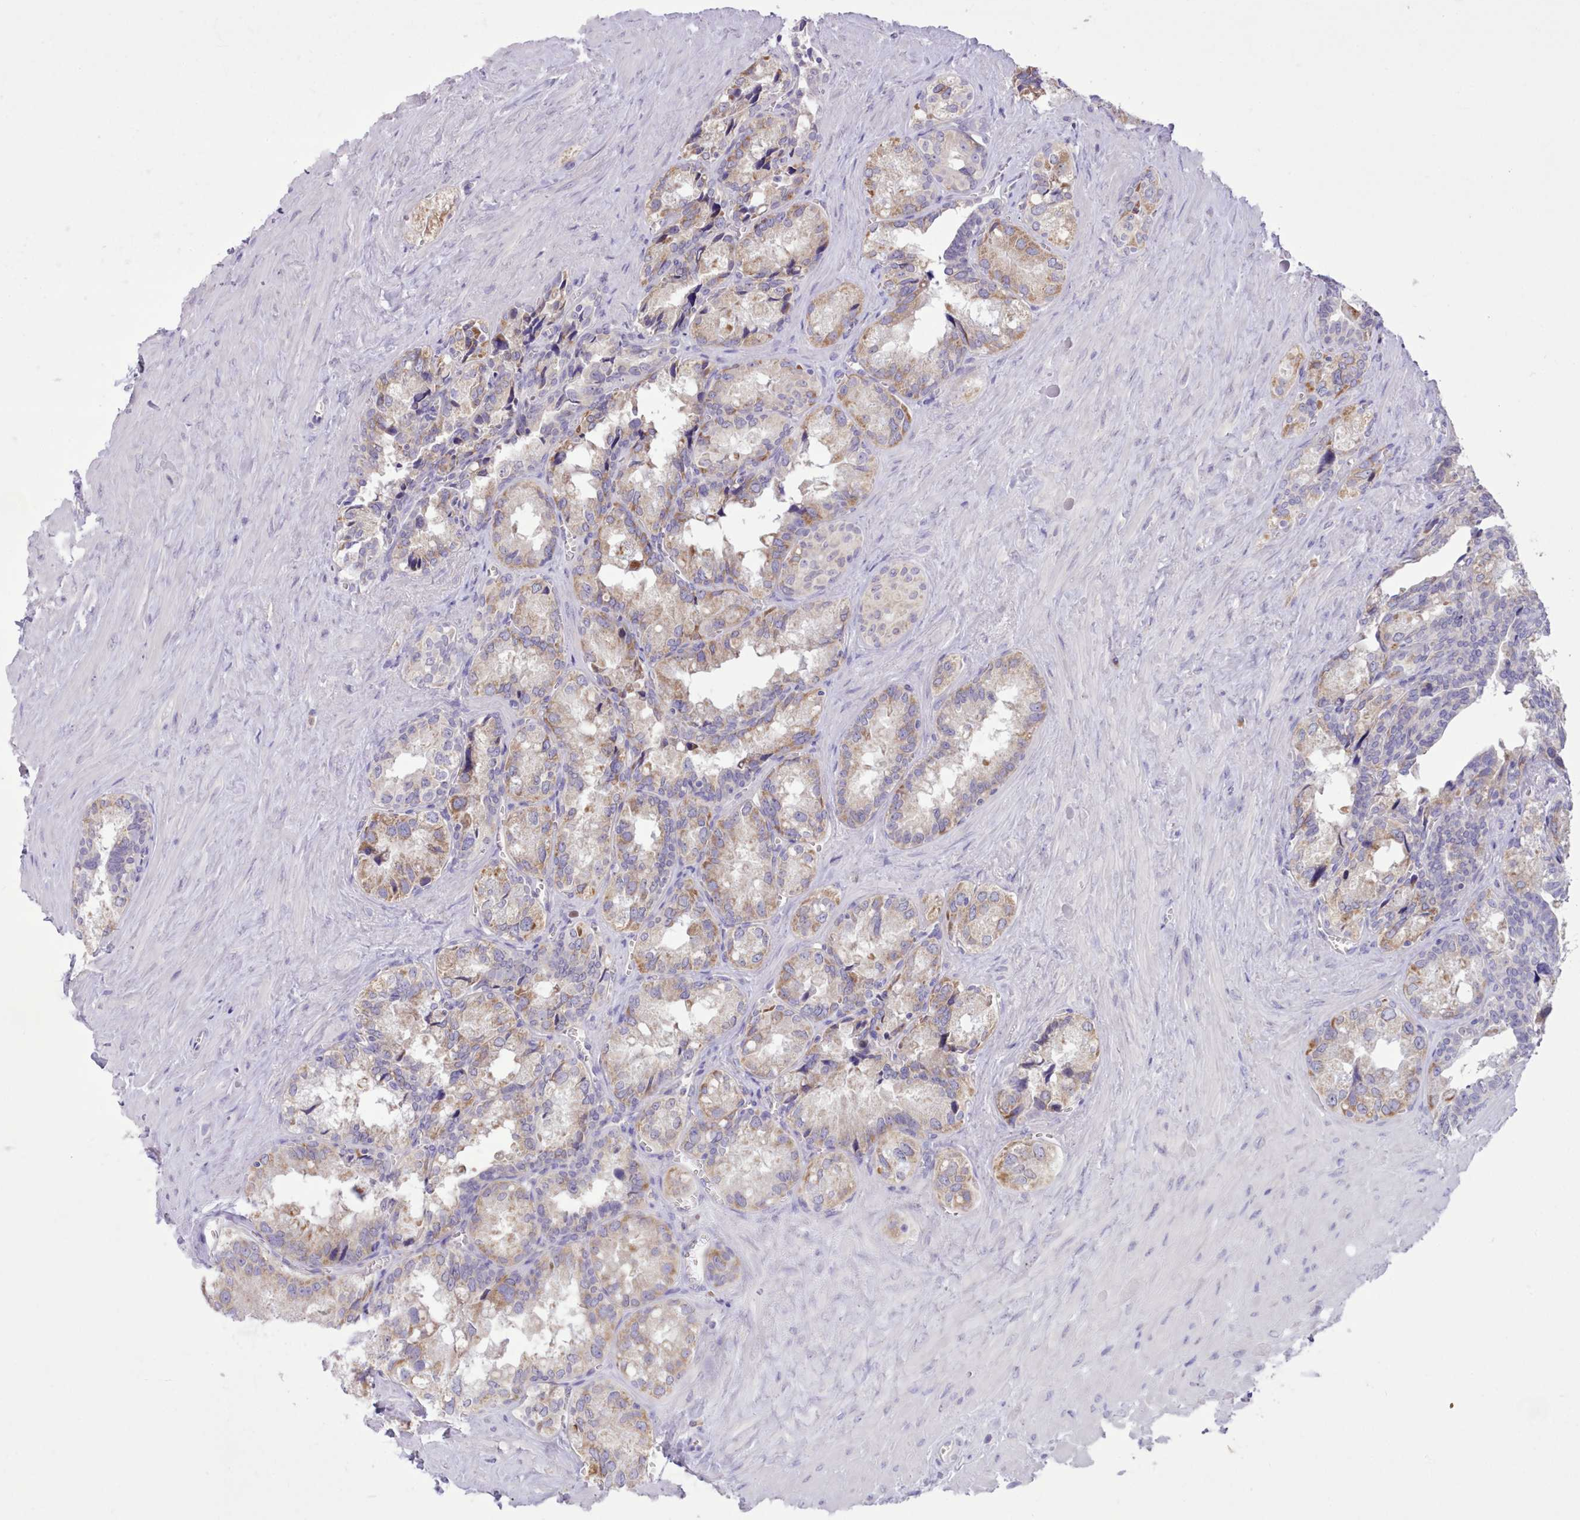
{"staining": {"intensity": "weak", "quantity": "25%-75%", "location": "cytoplasmic/membranous"}, "tissue": "seminal vesicle", "cell_type": "Glandular cells", "image_type": "normal", "snomed": [{"axis": "morphology", "description": "Normal tissue, NOS"}, {"axis": "topography", "description": "Seminal veicle"}], "caption": "Approximately 25%-75% of glandular cells in benign seminal vesicle exhibit weak cytoplasmic/membranous protein positivity as visualized by brown immunohistochemical staining.", "gene": "CCL1", "patient": {"sex": "male", "age": 68}}